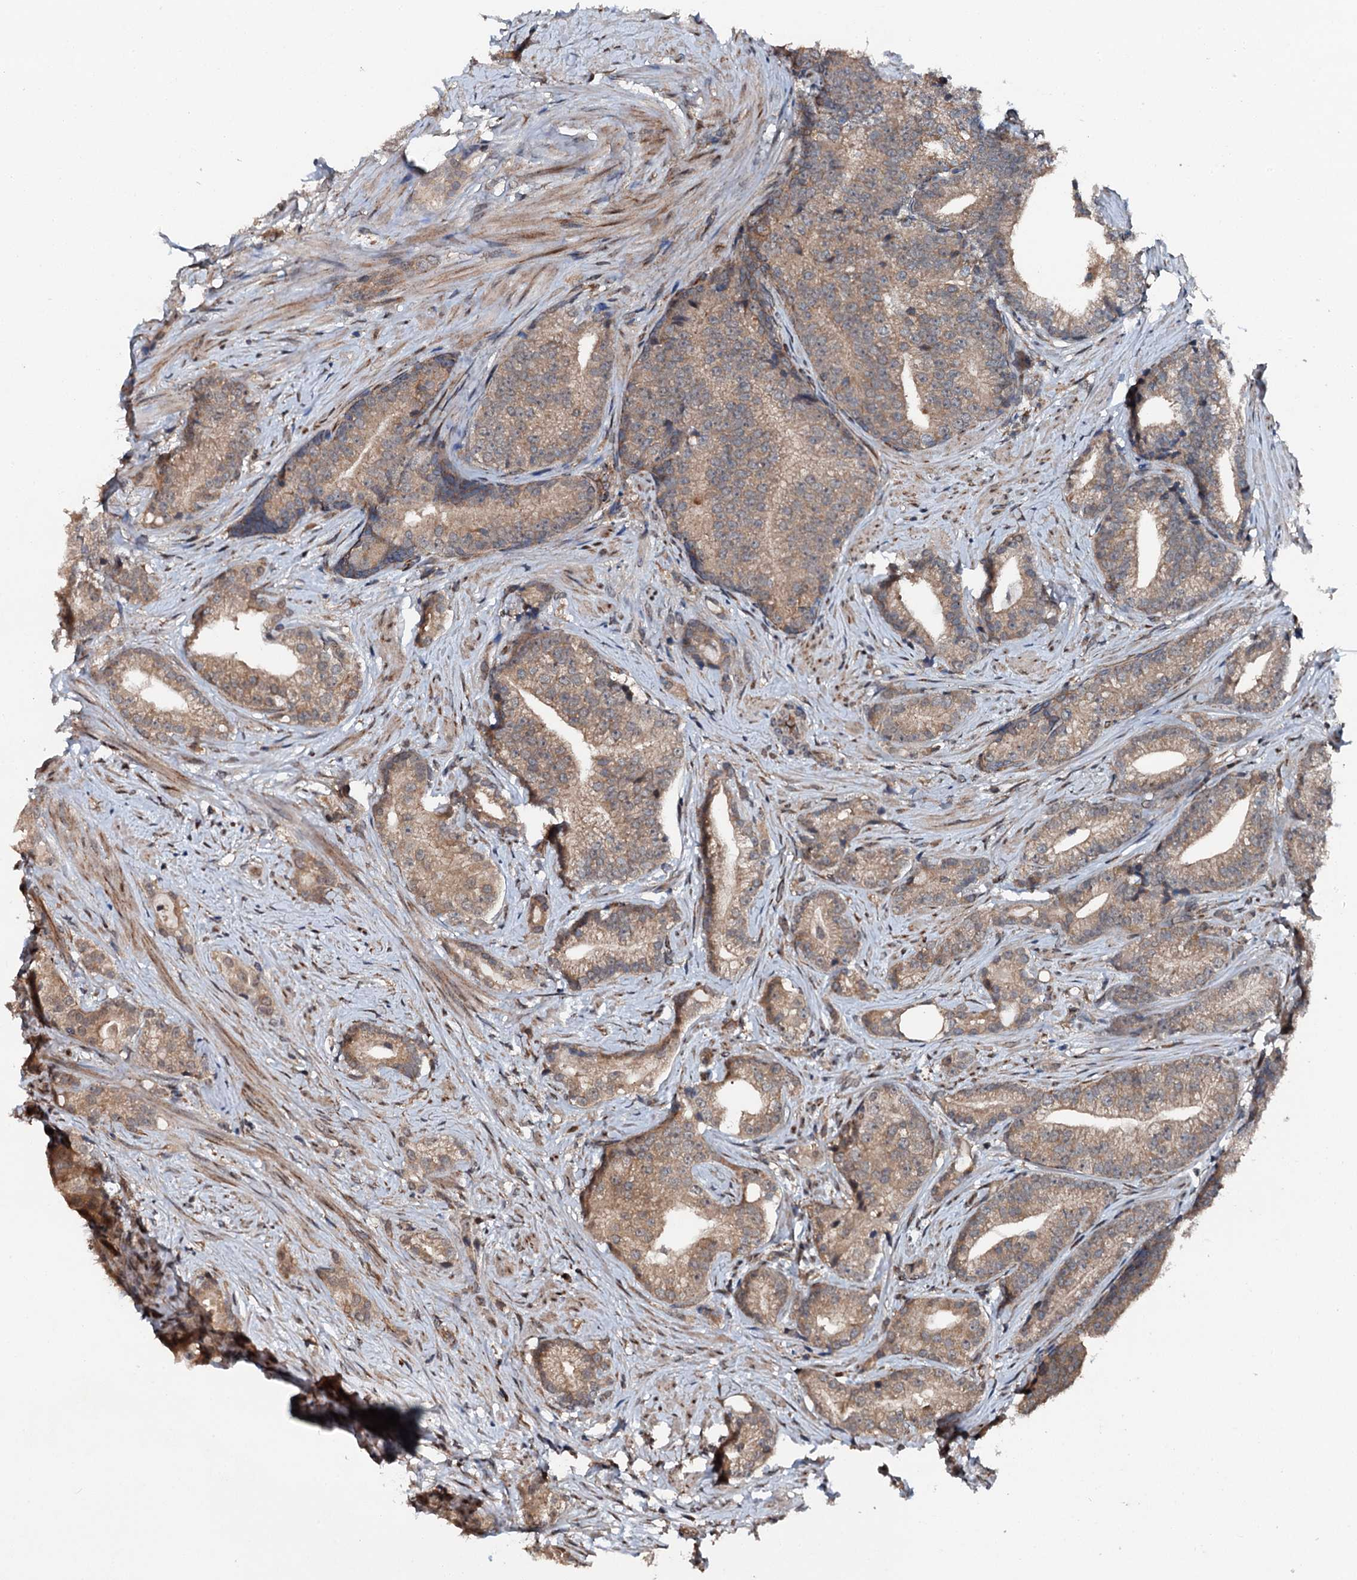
{"staining": {"intensity": "moderate", "quantity": ">75%", "location": "cytoplasmic/membranous"}, "tissue": "prostate cancer", "cell_type": "Tumor cells", "image_type": "cancer", "snomed": [{"axis": "morphology", "description": "Adenocarcinoma, Low grade"}, {"axis": "topography", "description": "Prostate"}], "caption": "Human prostate cancer (low-grade adenocarcinoma) stained with a protein marker shows moderate staining in tumor cells.", "gene": "FLYWCH1", "patient": {"sex": "male", "age": 71}}